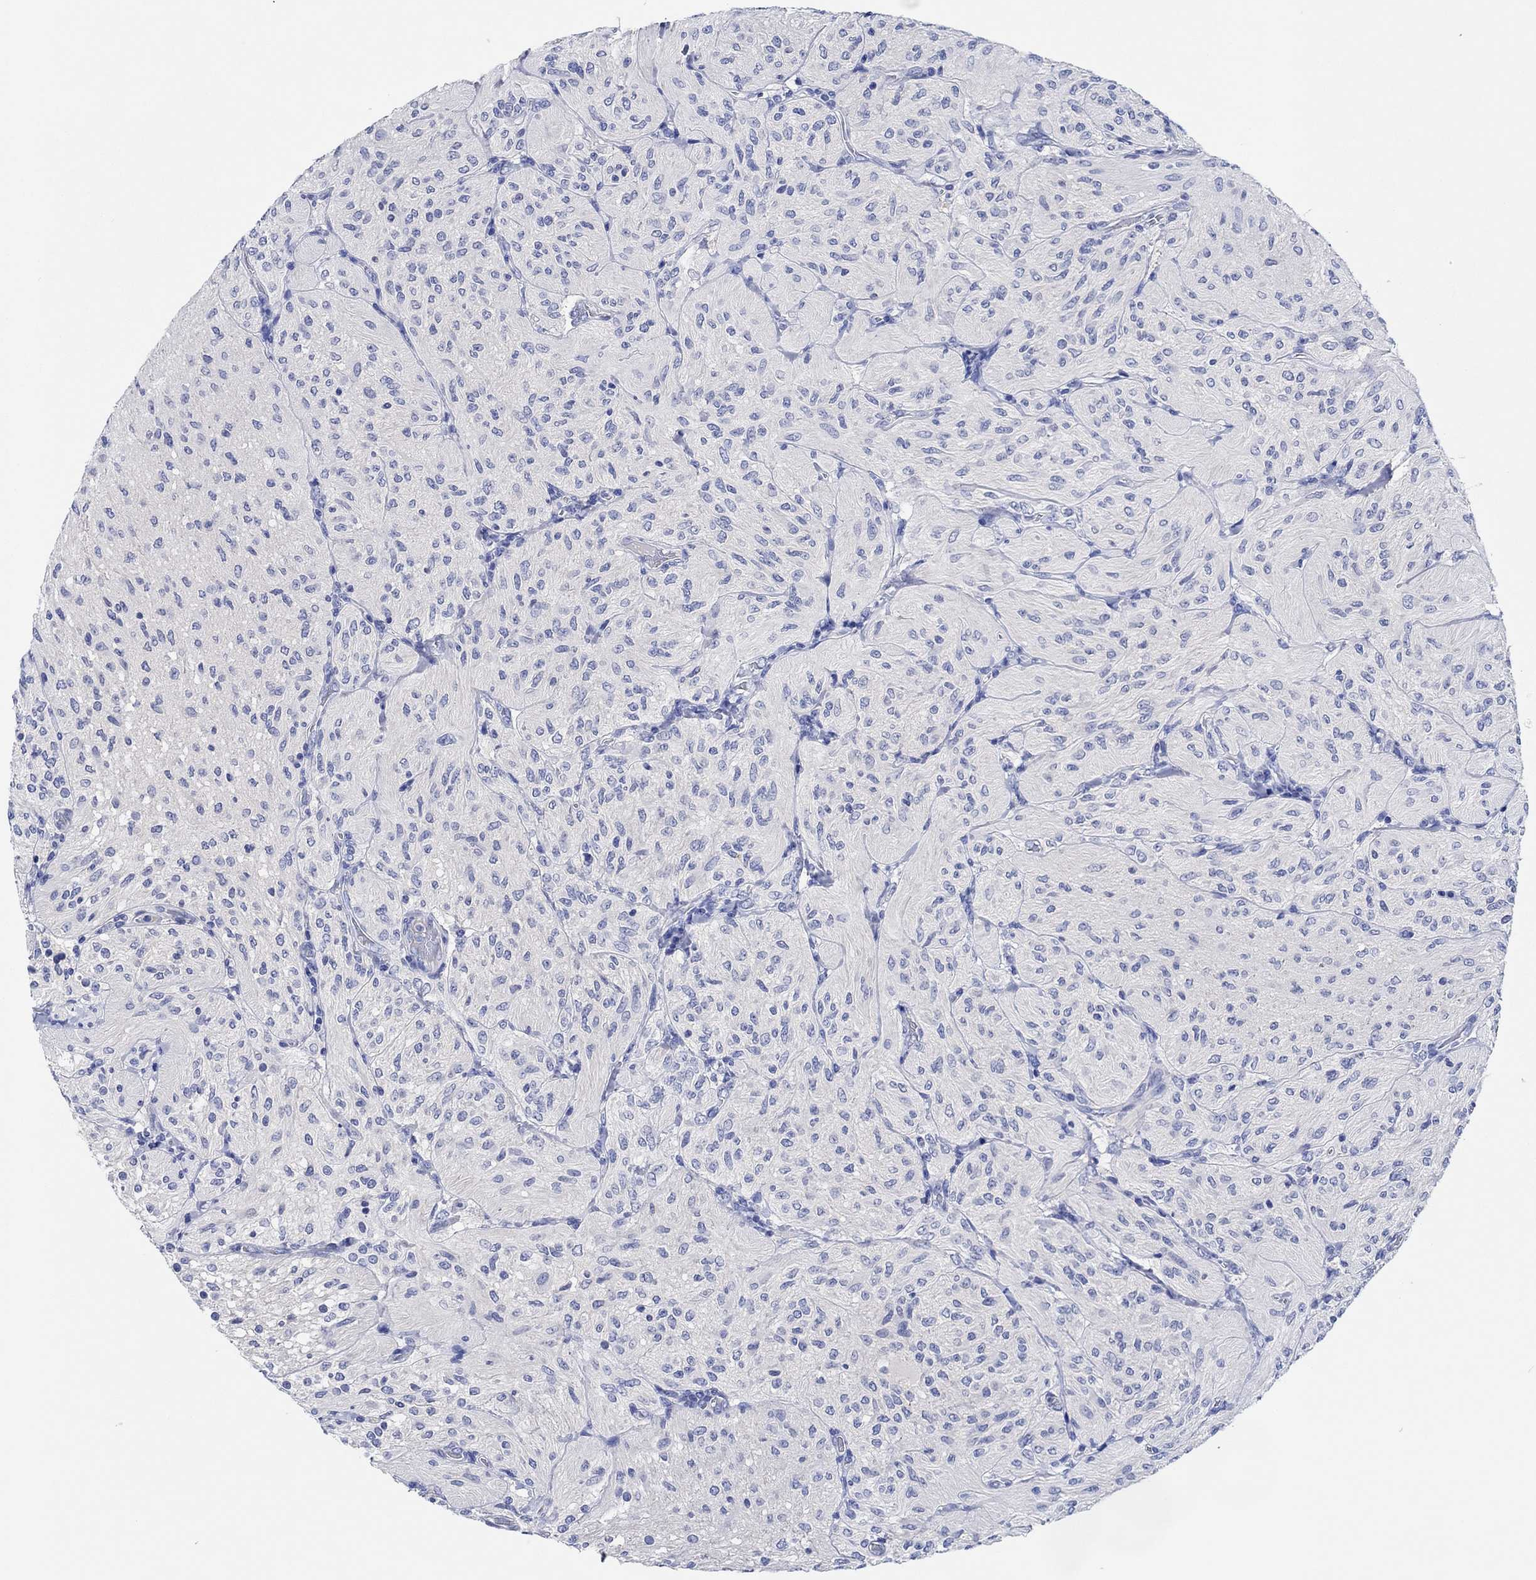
{"staining": {"intensity": "negative", "quantity": "none", "location": "none"}, "tissue": "glioma", "cell_type": "Tumor cells", "image_type": "cancer", "snomed": [{"axis": "morphology", "description": "Glioma, malignant, Low grade"}, {"axis": "topography", "description": "Brain"}], "caption": "Human malignant glioma (low-grade) stained for a protein using immunohistochemistry exhibits no expression in tumor cells.", "gene": "CPNE6", "patient": {"sex": "male", "age": 3}}